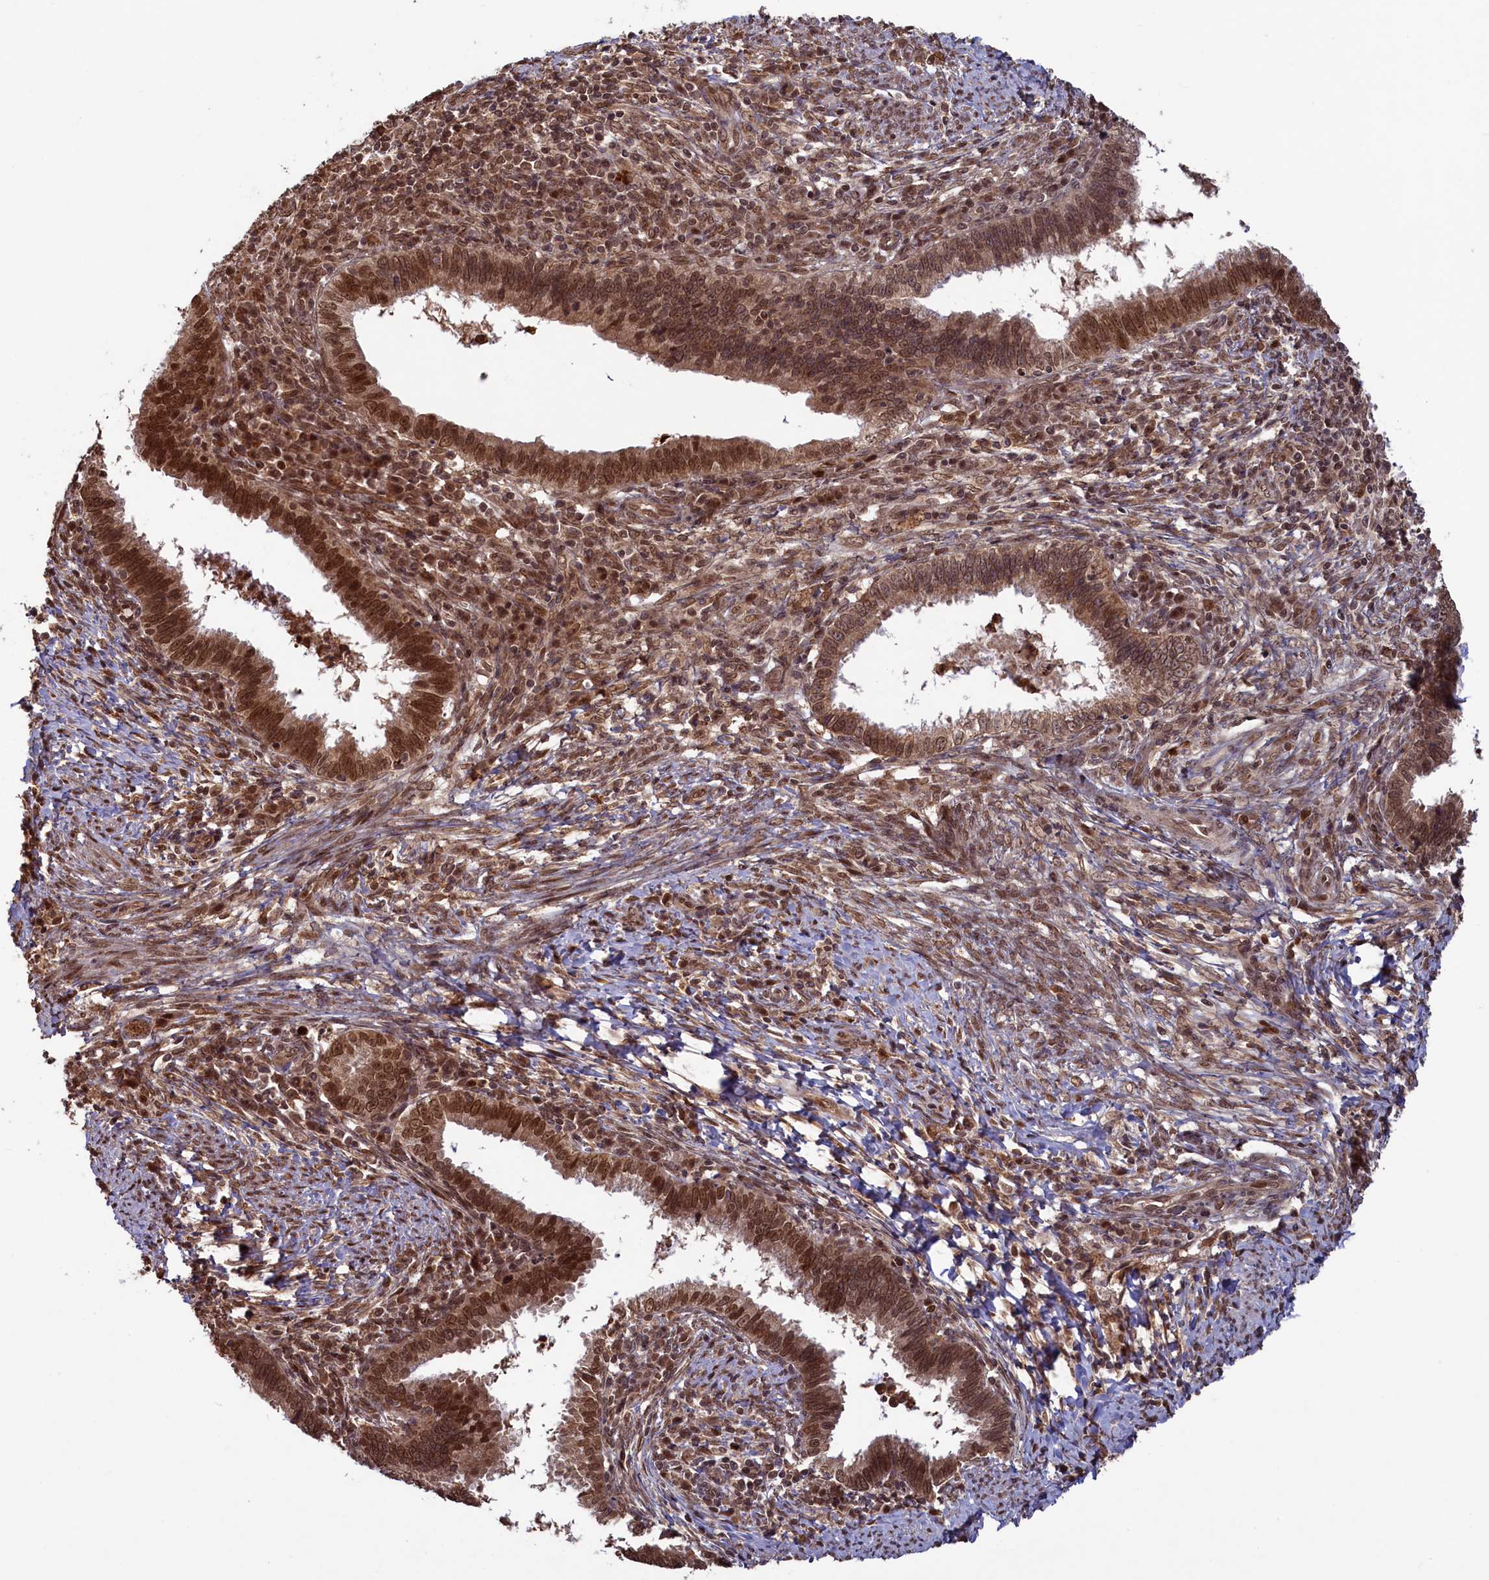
{"staining": {"intensity": "strong", "quantity": ">75%", "location": "nuclear"}, "tissue": "cervical cancer", "cell_type": "Tumor cells", "image_type": "cancer", "snomed": [{"axis": "morphology", "description": "Adenocarcinoma, NOS"}, {"axis": "topography", "description": "Cervix"}], "caption": "DAB (3,3'-diaminobenzidine) immunohistochemical staining of human cervical cancer (adenocarcinoma) displays strong nuclear protein staining in approximately >75% of tumor cells.", "gene": "NAE1", "patient": {"sex": "female", "age": 36}}